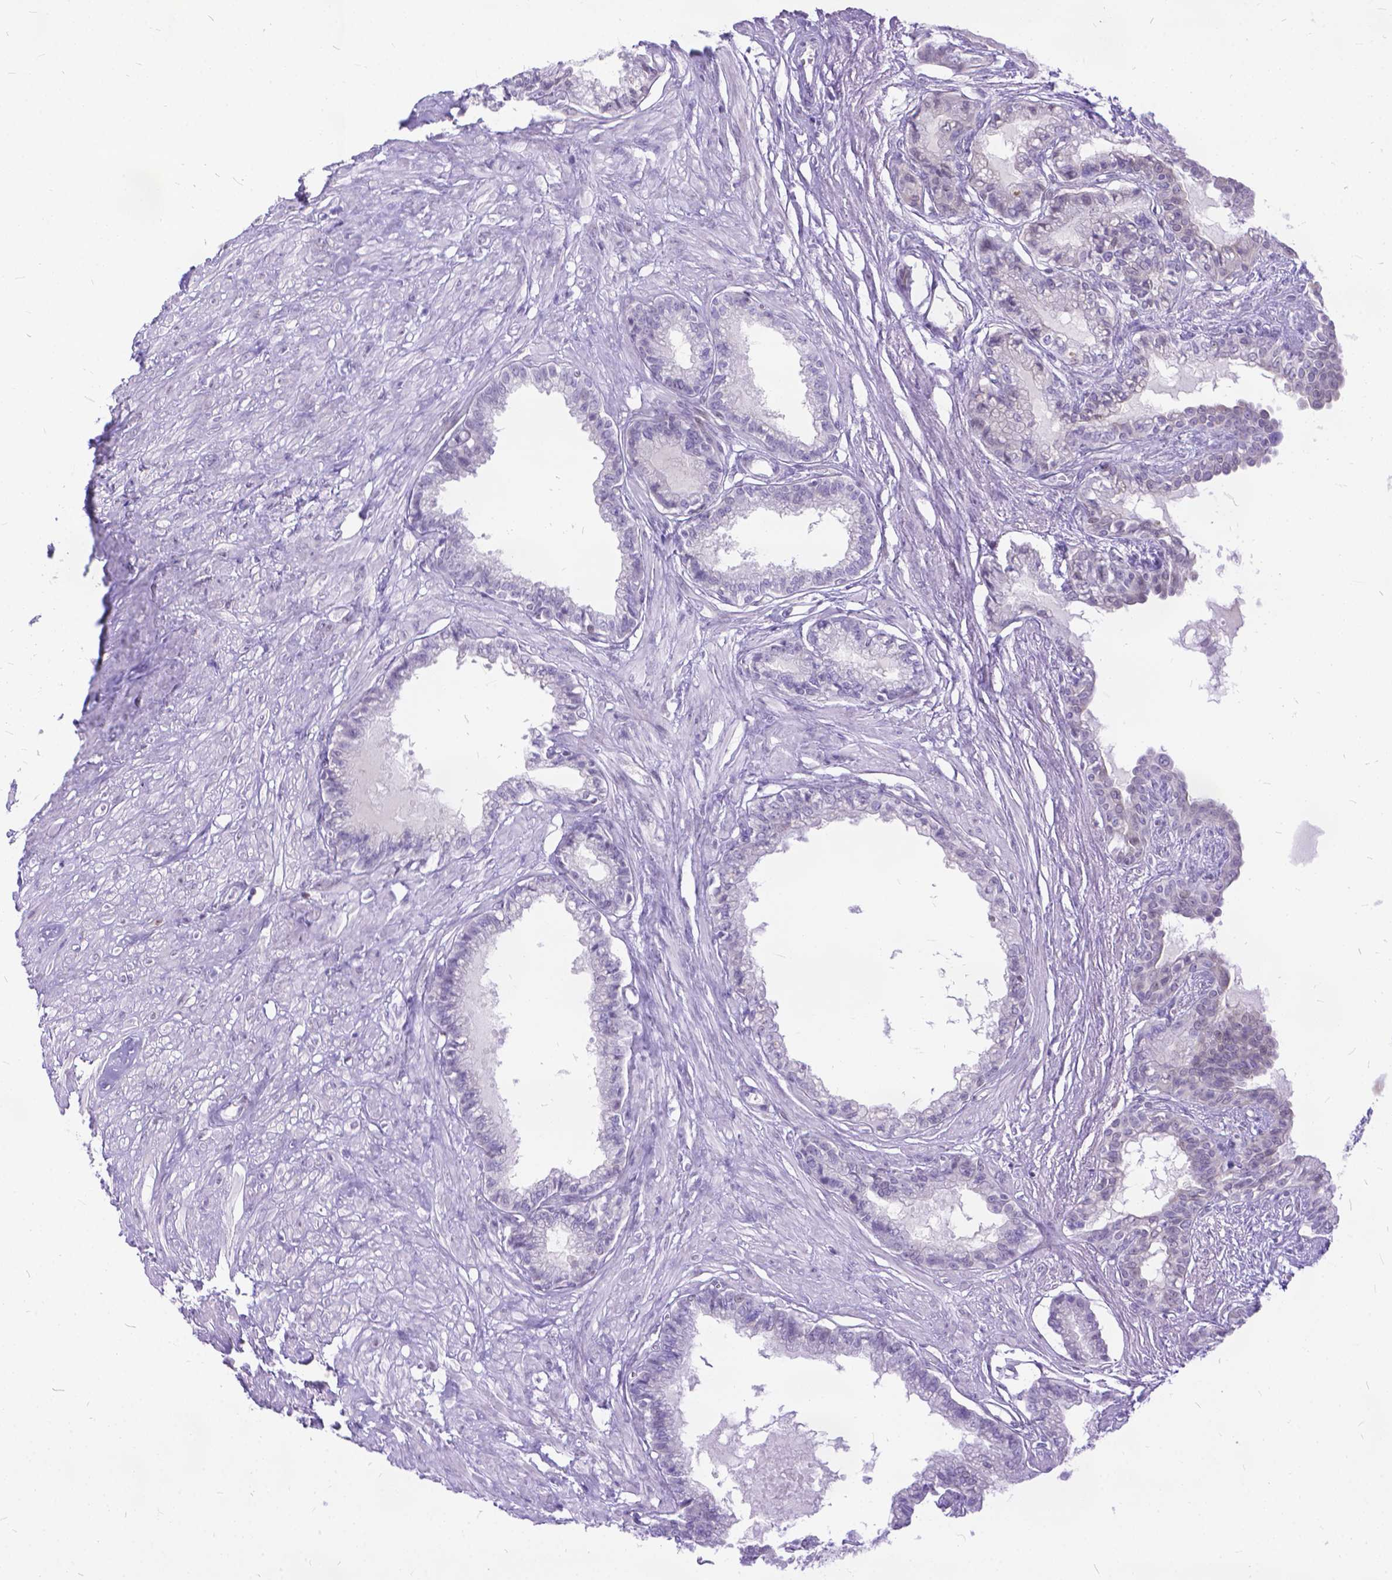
{"staining": {"intensity": "weak", "quantity": "<25%", "location": "nuclear"}, "tissue": "seminal vesicle", "cell_type": "Glandular cells", "image_type": "normal", "snomed": [{"axis": "morphology", "description": "Normal tissue, NOS"}, {"axis": "morphology", "description": "Urothelial carcinoma, NOS"}, {"axis": "topography", "description": "Urinary bladder"}, {"axis": "topography", "description": "Seminal veicle"}], "caption": "Glandular cells show no significant expression in benign seminal vesicle. (DAB immunohistochemistry (IHC) with hematoxylin counter stain).", "gene": "FAM124B", "patient": {"sex": "male", "age": 76}}